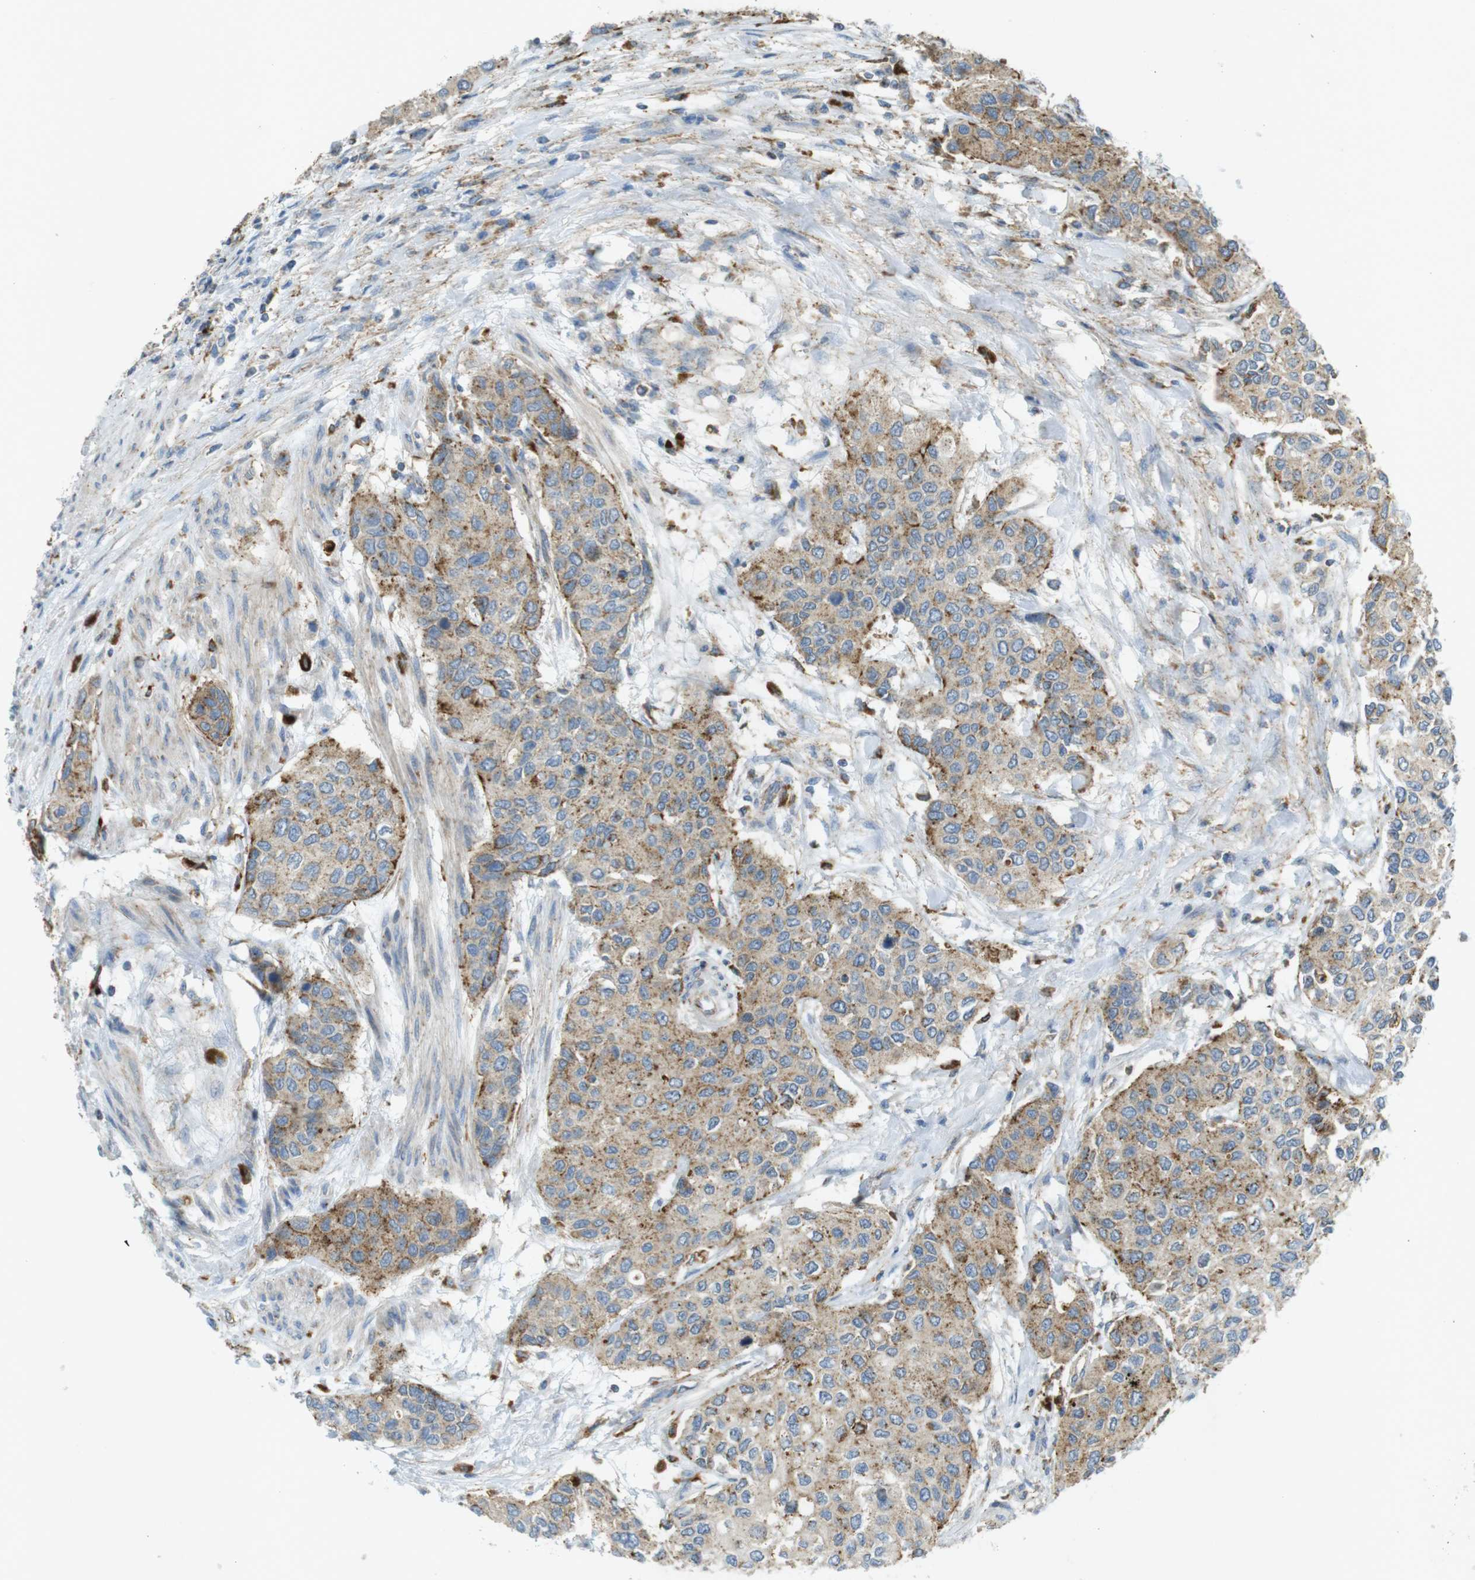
{"staining": {"intensity": "moderate", "quantity": "25%-75%", "location": "cytoplasmic/membranous"}, "tissue": "urothelial cancer", "cell_type": "Tumor cells", "image_type": "cancer", "snomed": [{"axis": "morphology", "description": "Urothelial carcinoma, High grade"}, {"axis": "topography", "description": "Urinary bladder"}], "caption": "Protein expression analysis of human high-grade urothelial carcinoma reveals moderate cytoplasmic/membranous staining in about 25%-75% of tumor cells.", "gene": "LAMP1", "patient": {"sex": "female", "age": 56}}